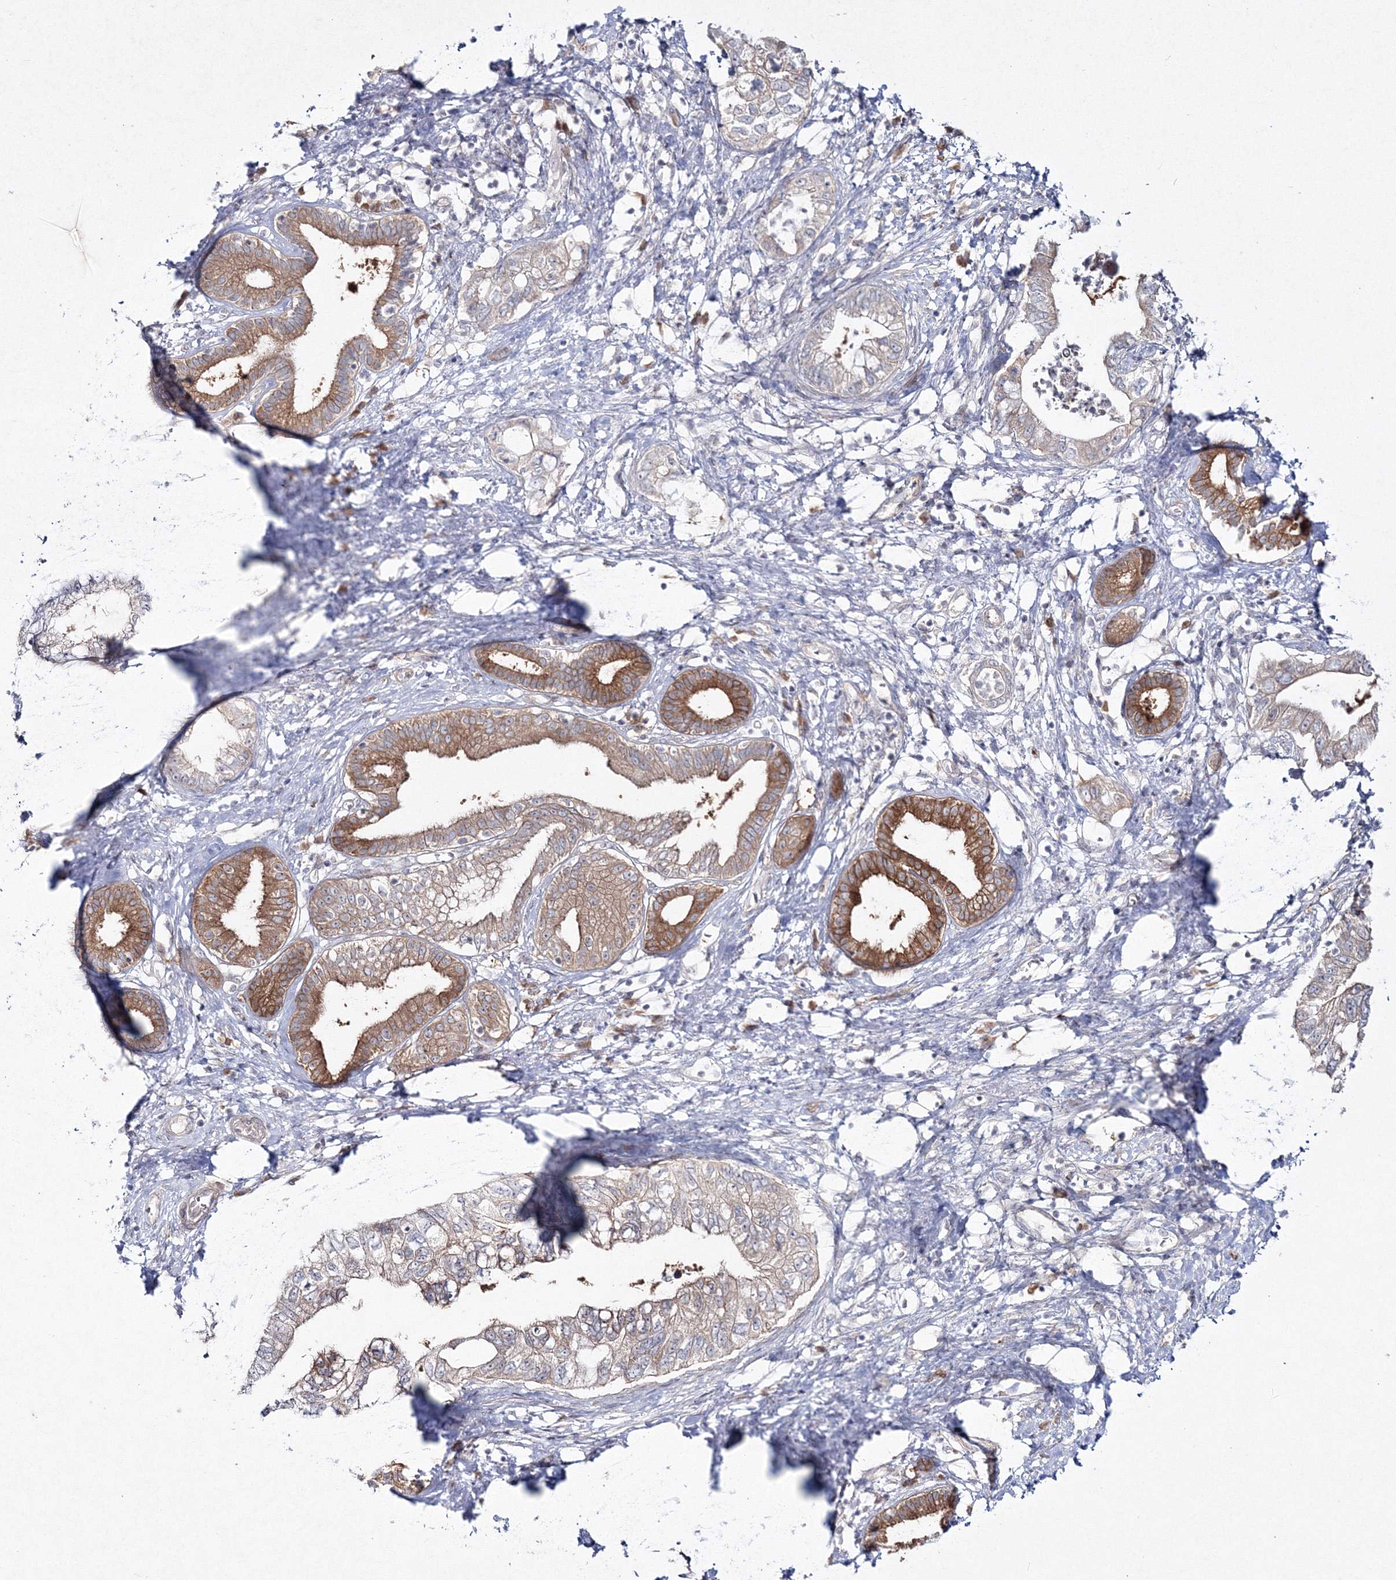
{"staining": {"intensity": "moderate", "quantity": "25%-75%", "location": "cytoplasmic/membranous"}, "tissue": "pancreatic cancer", "cell_type": "Tumor cells", "image_type": "cancer", "snomed": [{"axis": "morphology", "description": "Adenocarcinoma, NOS"}, {"axis": "topography", "description": "Pancreas"}], "caption": "Tumor cells display medium levels of moderate cytoplasmic/membranous expression in approximately 25%-75% of cells in adenocarcinoma (pancreatic). (DAB IHC, brown staining for protein, blue staining for nuclei).", "gene": "IPMK", "patient": {"sex": "female", "age": 73}}